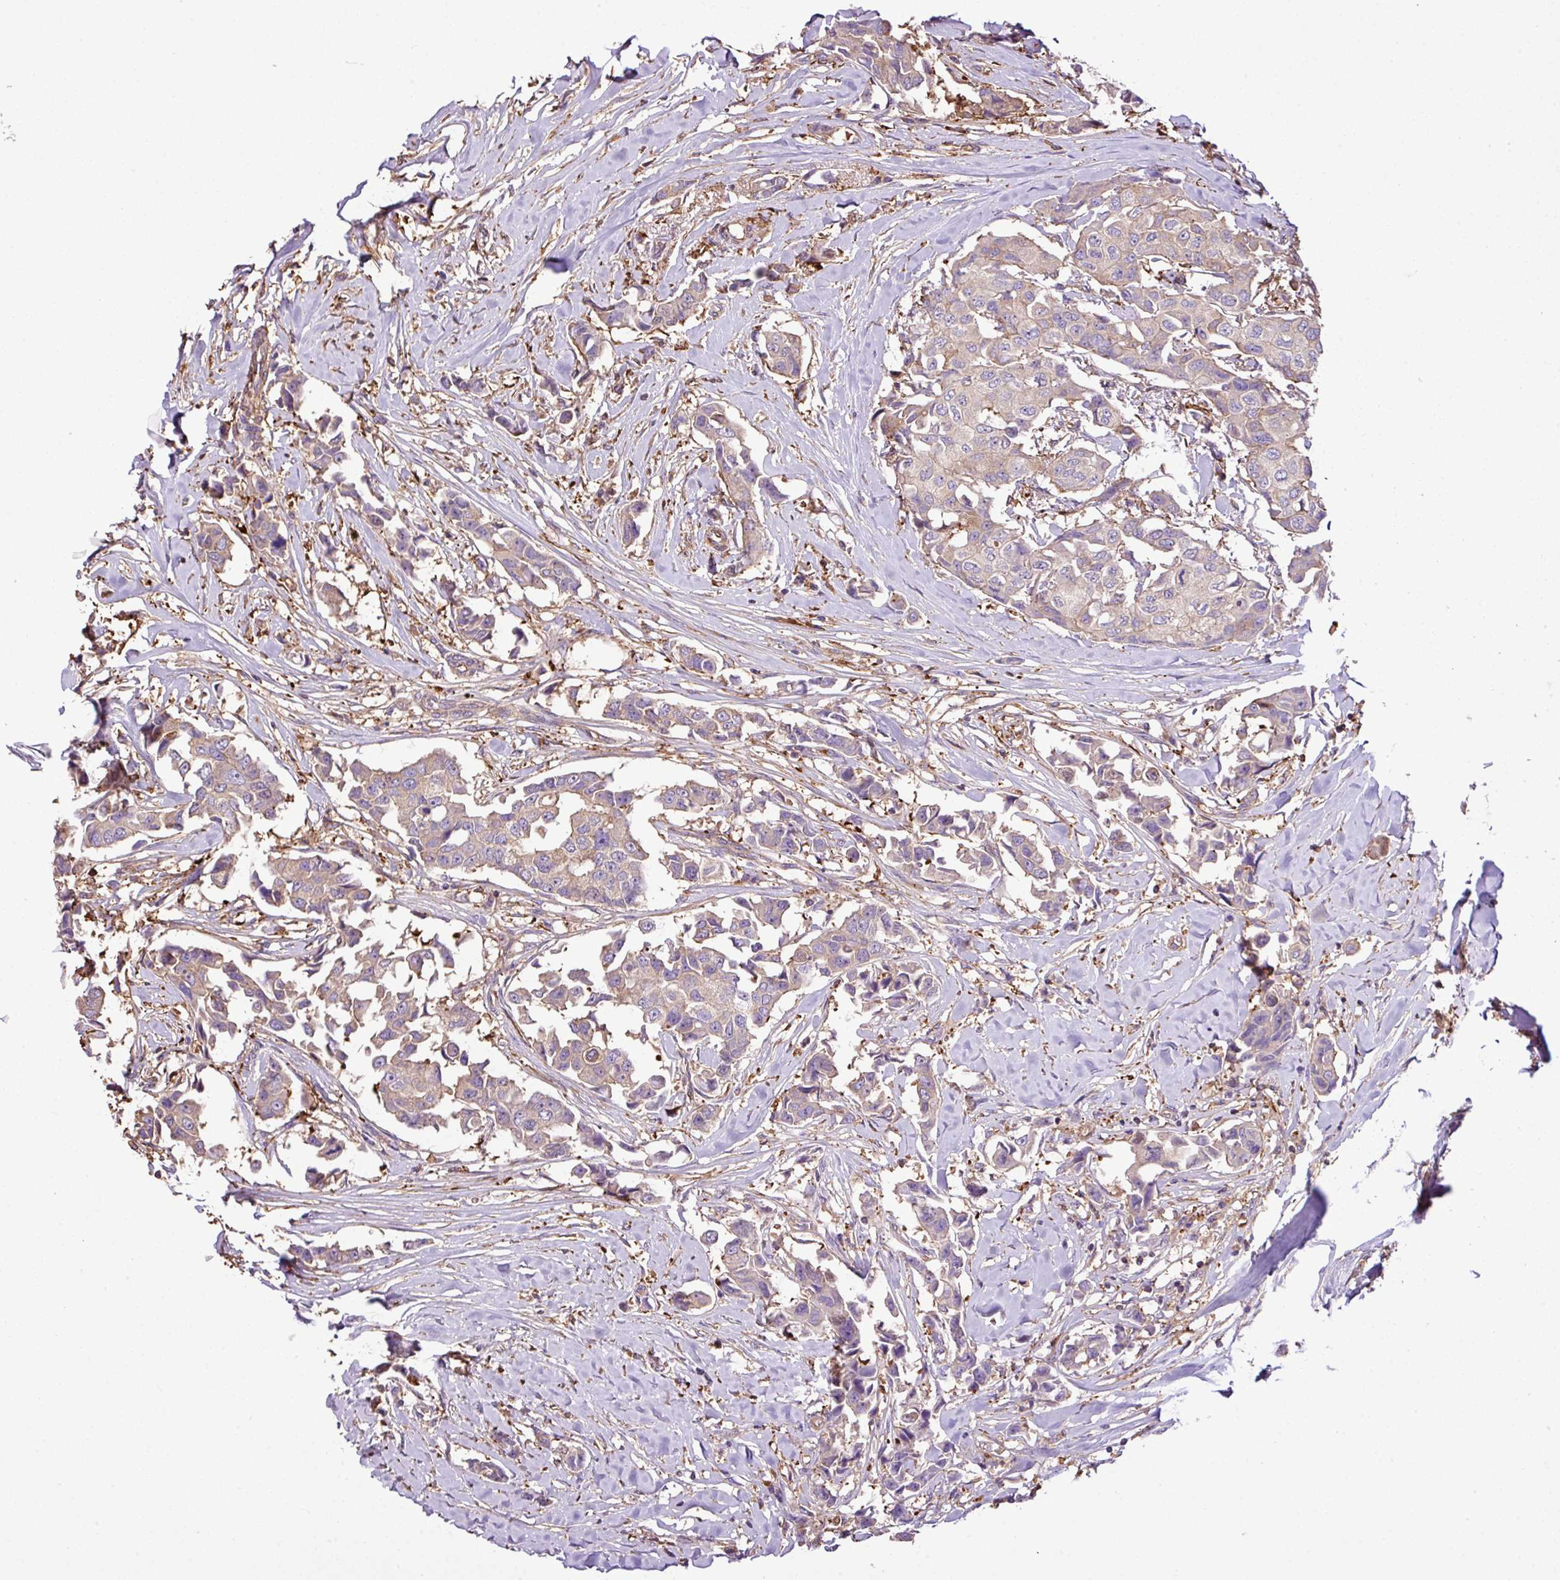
{"staining": {"intensity": "weak", "quantity": "25%-75%", "location": "cytoplasmic/membranous"}, "tissue": "breast cancer", "cell_type": "Tumor cells", "image_type": "cancer", "snomed": [{"axis": "morphology", "description": "Duct carcinoma"}, {"axis": "topography", "description": "Breast"}], "caption": "Immunohistochemistry micrograph of neoplastic tissue: human intraductal carcinoma (breast) stained using immunohistochemistry reveals low levels of weak protein expression localized specifically in the cytoplasmic/membranous of tumor cells, appearing as a cytoplasmic/membranous brown color.", "gene": "PGAP6", "patient": {"sex": "female", "age": 80}}